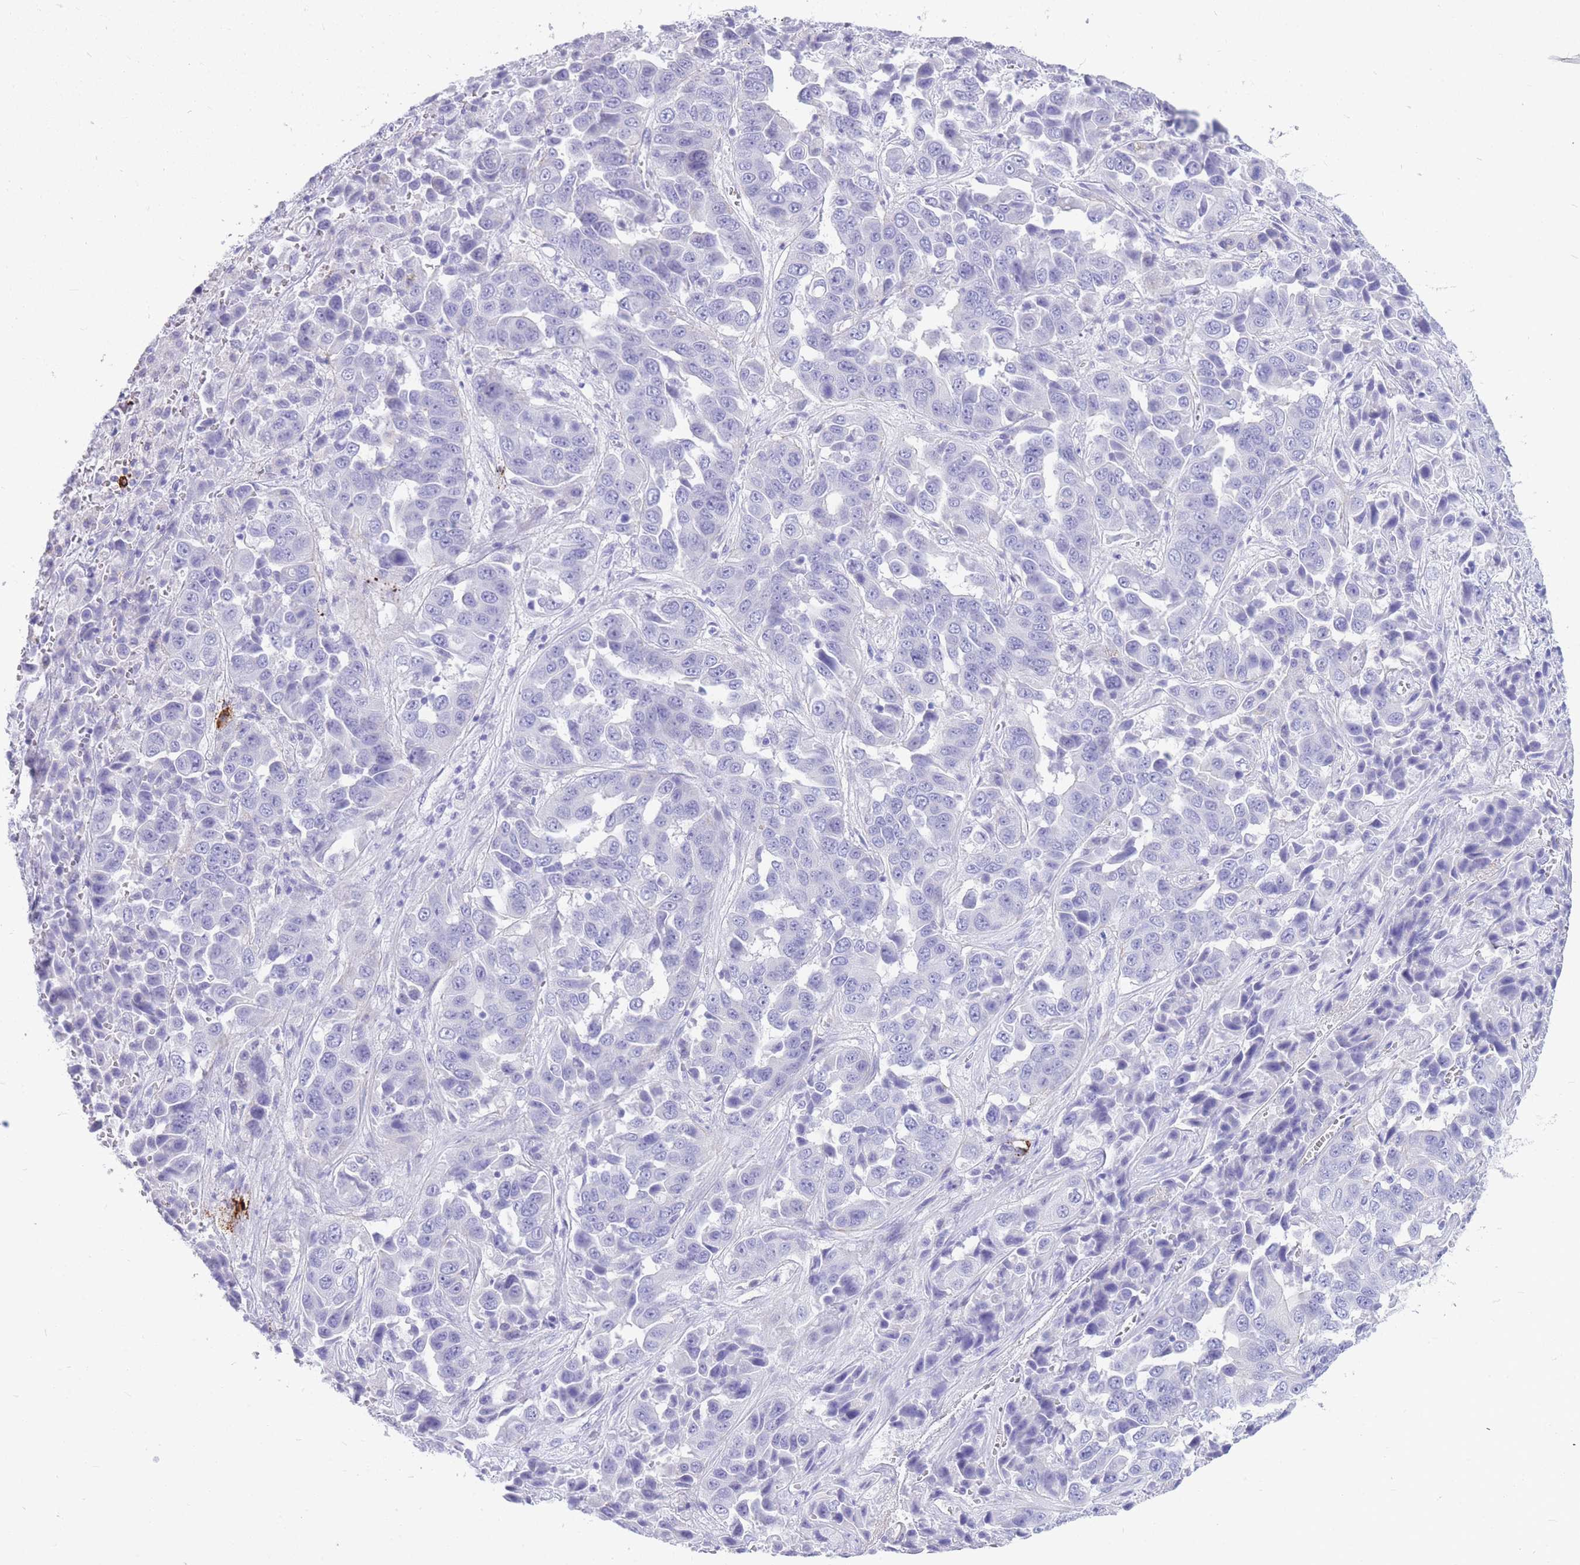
{"staining": {"intensity": "negative", "quantity": "none", "location": "none"}, "tissue": "liver cancer", "cell_type": "Tumor cells", "image_type": "cancer", "snomed": [{"axis": "morphology", "description": "Cholangiocarcinoma"}, {"axis": "topography", "description": "Liver"}], "caption": "Immunohistochemistry of human liver cholangiocarcinoma shows no positivity in tumor cells.", "gene": "ZFP62", "patient": {"sex": "female", "age": 52}}